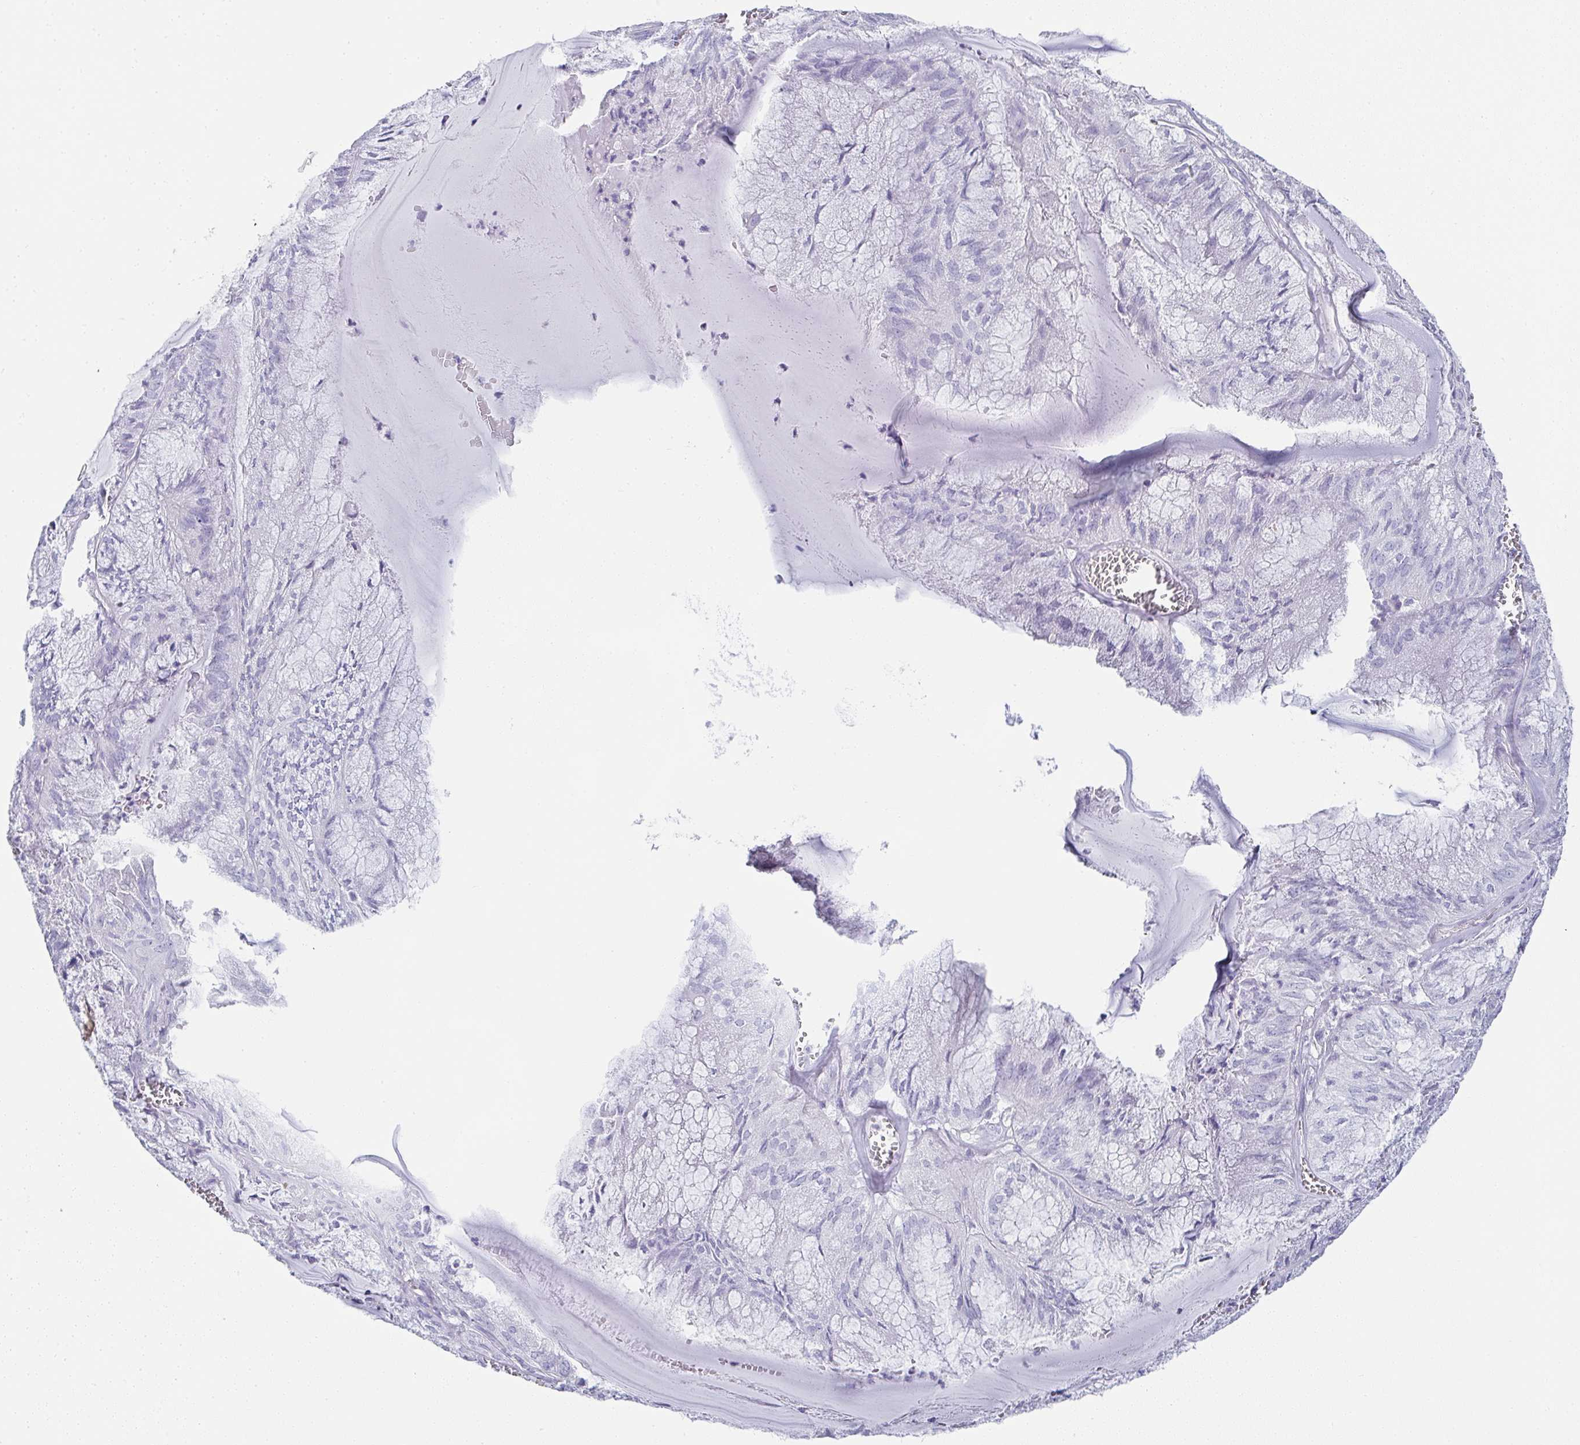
{"staining": {"intensity": "negative", "quantity": "none", "location": "none"}, "tissue": "endometrial cancer", "cell_type": "Tumor cells", "image_type": "cancer", "snomed": [{"axis": "morphology", "description": "Carcinoma, NOS"}, {"axis": "topography", "description": "Endometrium"}], "caption": "High magnification brightfield microscopy of endometrial carcinoma stained with DAB (3,3'-diaminobenzidine) (brown) and counterstained with hematoxylin (blue): tumor cells show no significant positivity.", "gene": "SYCP1", "patient": {"sex": "female", "age": 62}}